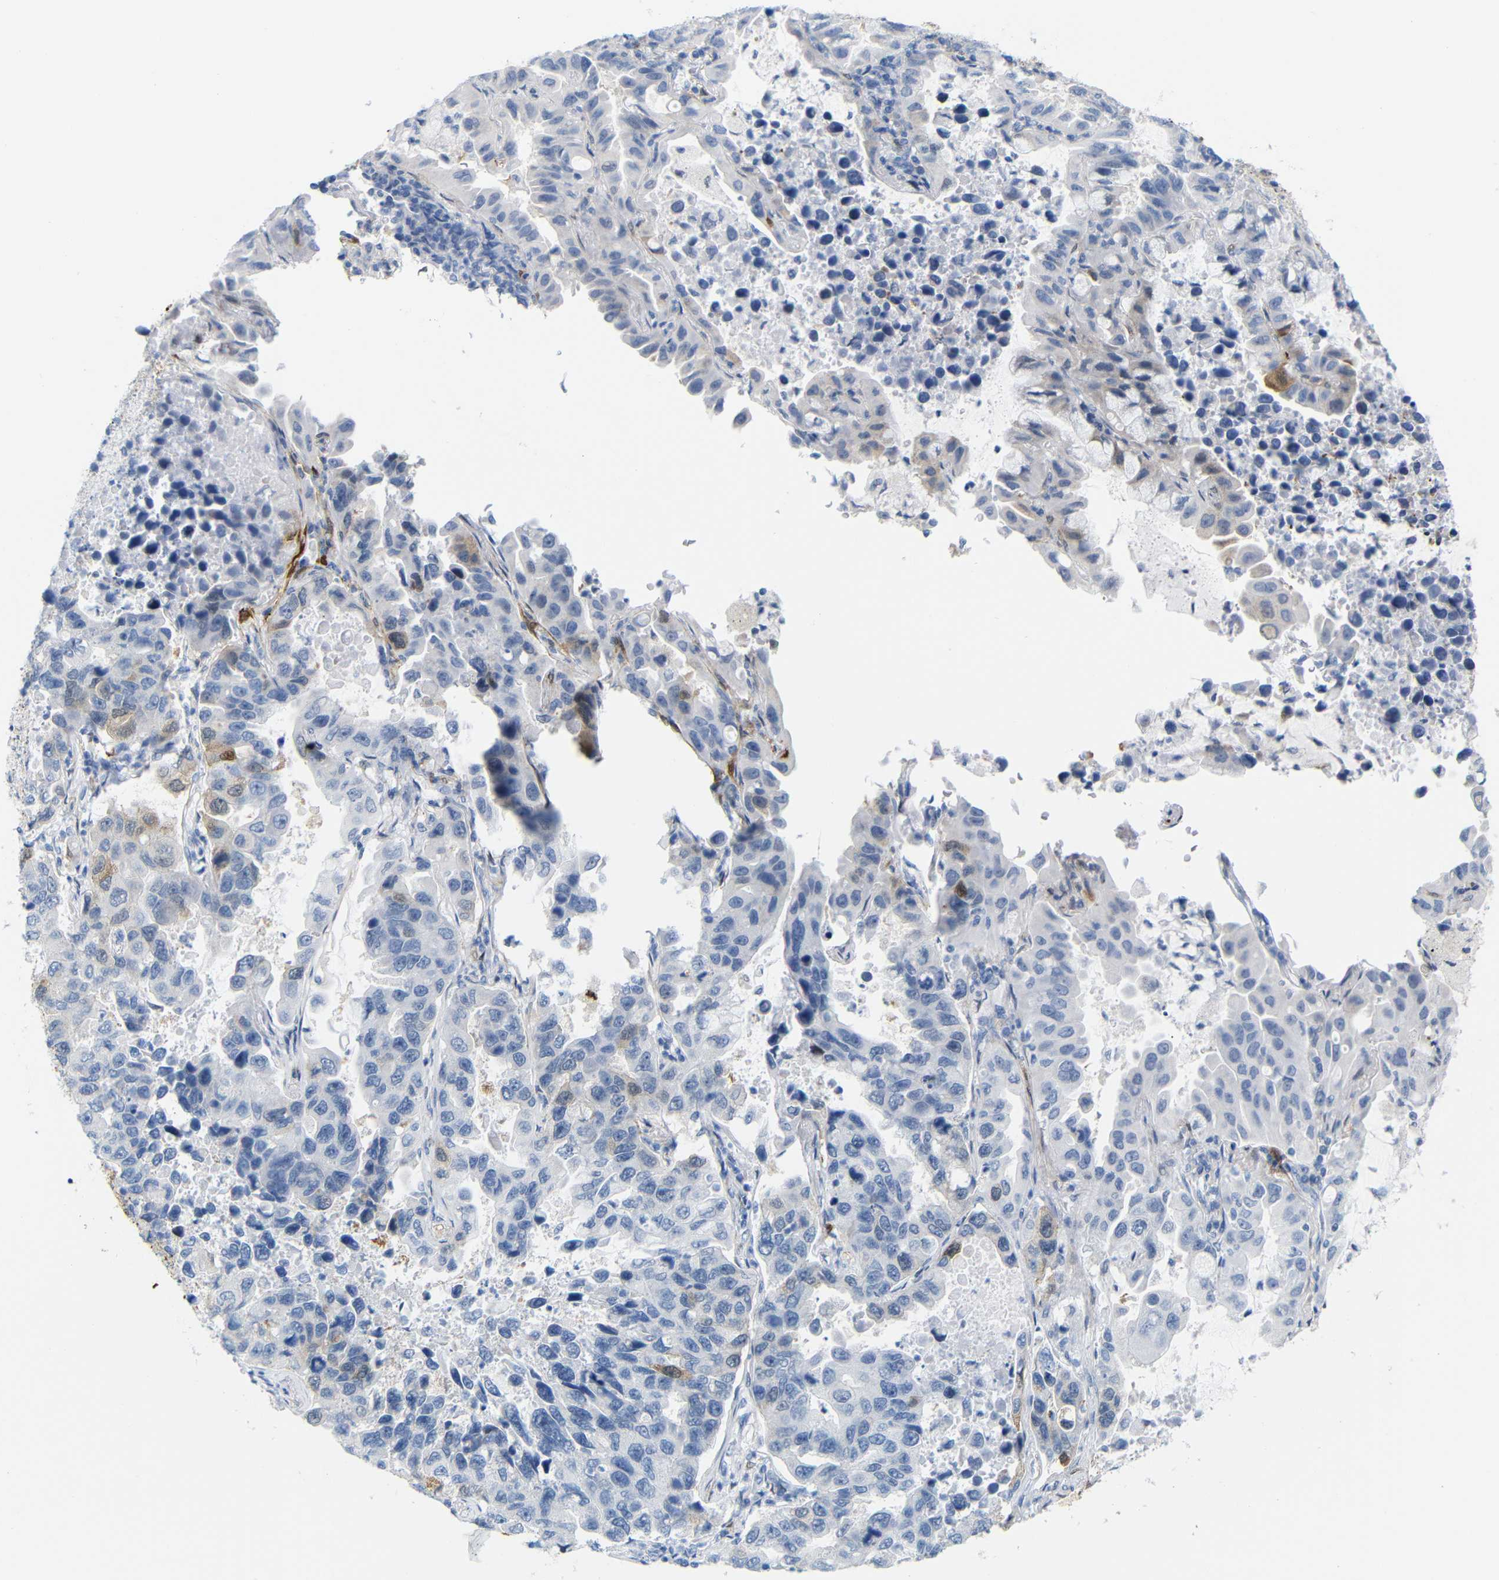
{"staining": {"intensity": "moderate", "quantity": "<25%", "location": "cytoplasmic/membranous"}, "tissue": "lung cancer", "cell_type": "Tumor cells", "image_type": "cancer", "snomed": [{"axis": "morphology", "description": "Adenocarcinoma, NOS"}, {"axis": "topography", "description": "Lung"}], "caption": "The photomicrograph shows a brown stain indicating the presence of a protein in the cytoplasmic/membranous of tumor cells in lung cancer (adenocarcinoma).", "gene": "MT1A", "patient": {"sex": "male", "age": 64}}